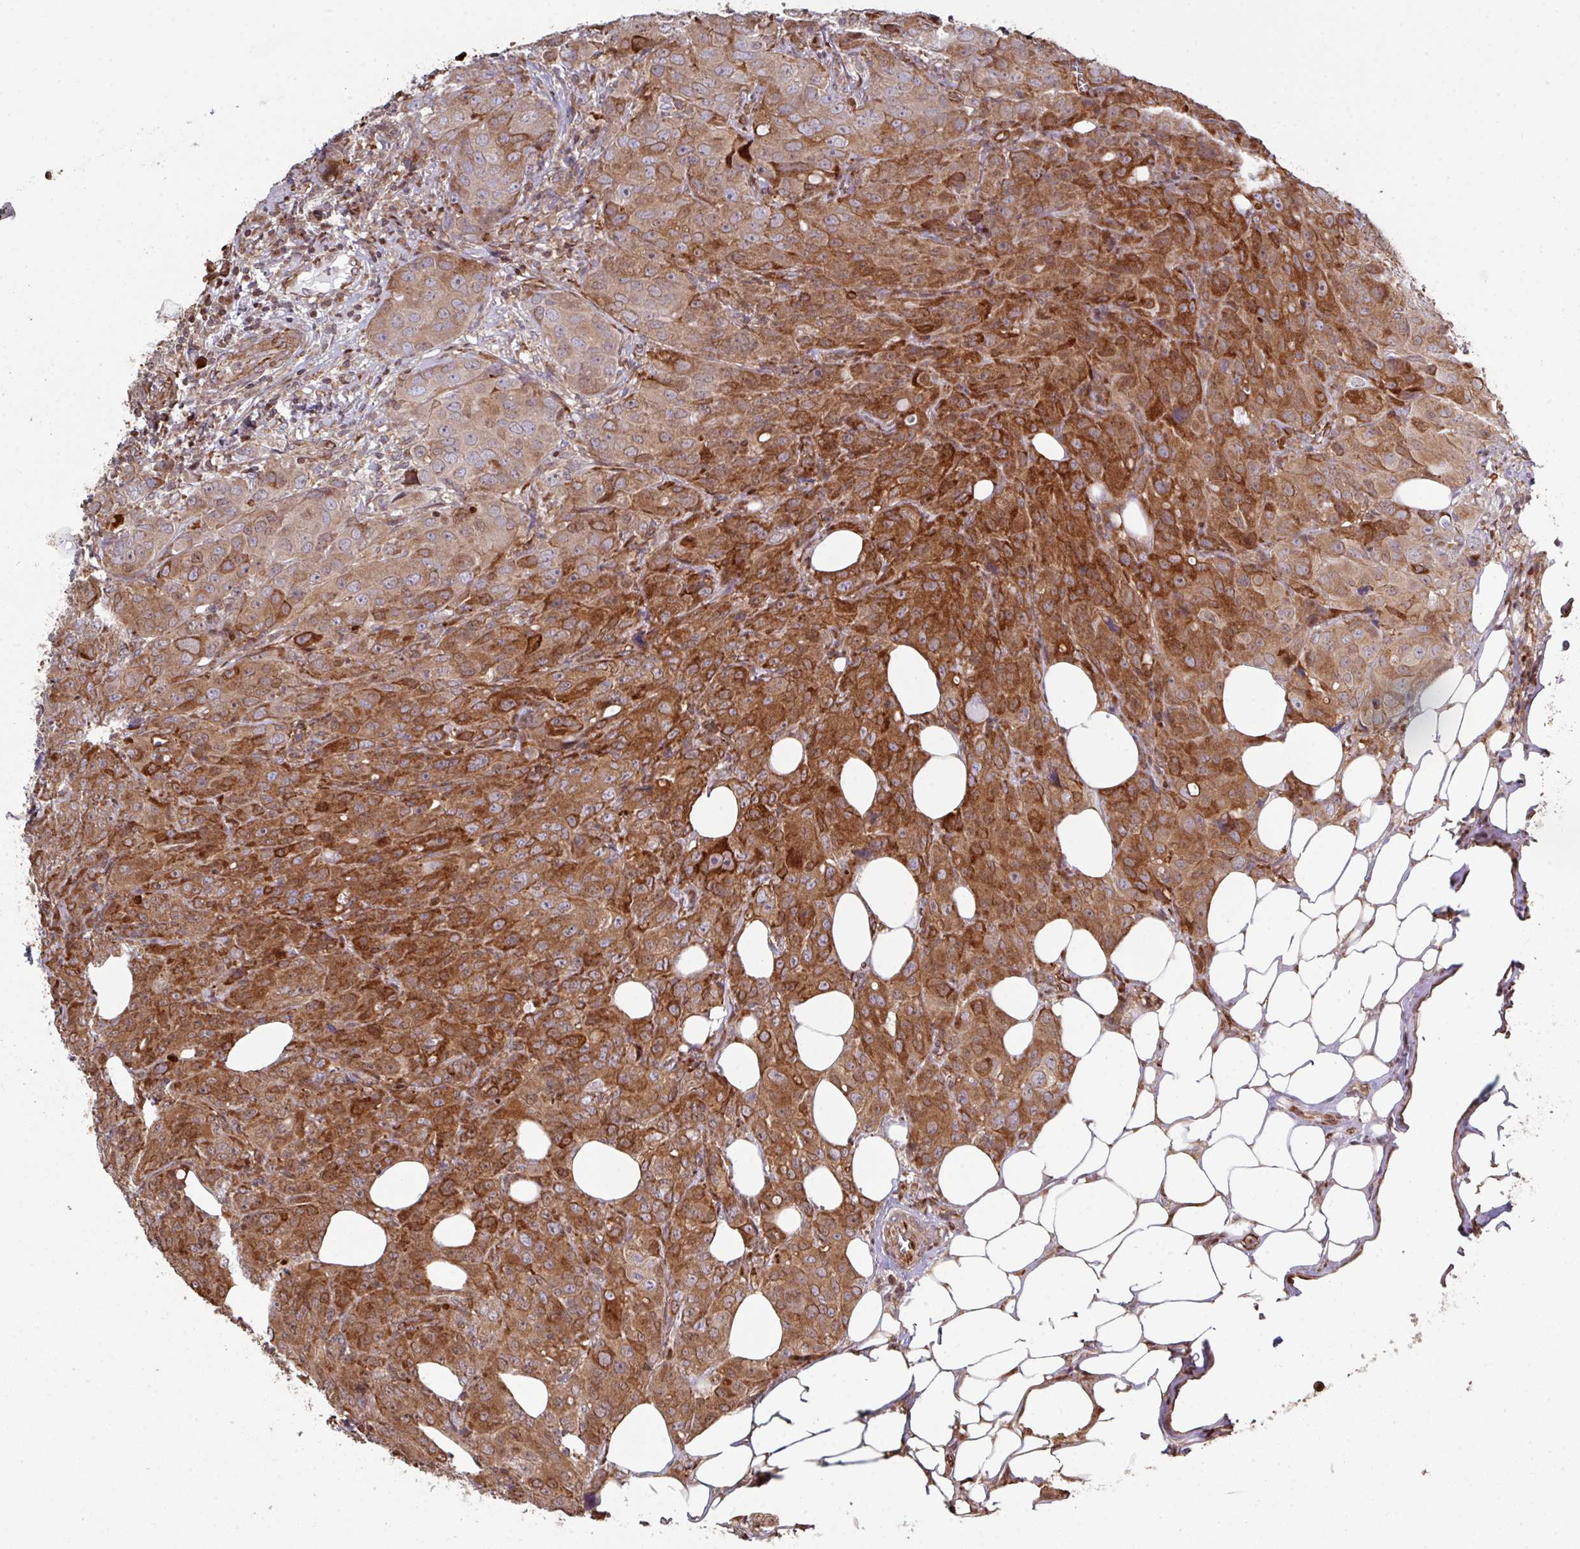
{"staining": {"intensity": "strong", "quantity": "25%-75%", "location": "cytoplasmic/membranous"}, "tissue": "breast cancer", "cell_type": "Tumor cells", "image_type": "cancer", "snomed": [{"axis": "morphology", "description": "Duct carcinoma"}, {"axis": "topography", "description": "Breast"}], "caption": "High-magnification brightfield microscopy of invasive ductal carcinoma (breast) stained with DAB (3,3'-diaminobenzidine) (brown) and counterstained with hematoxylin (blue). tumor cells exhibit strong cytoplasmic/membranous expression is seen in approximately25%-75% of cells.", "gene": "ANO9", "patient": {"sex": "female", "age": 43}}